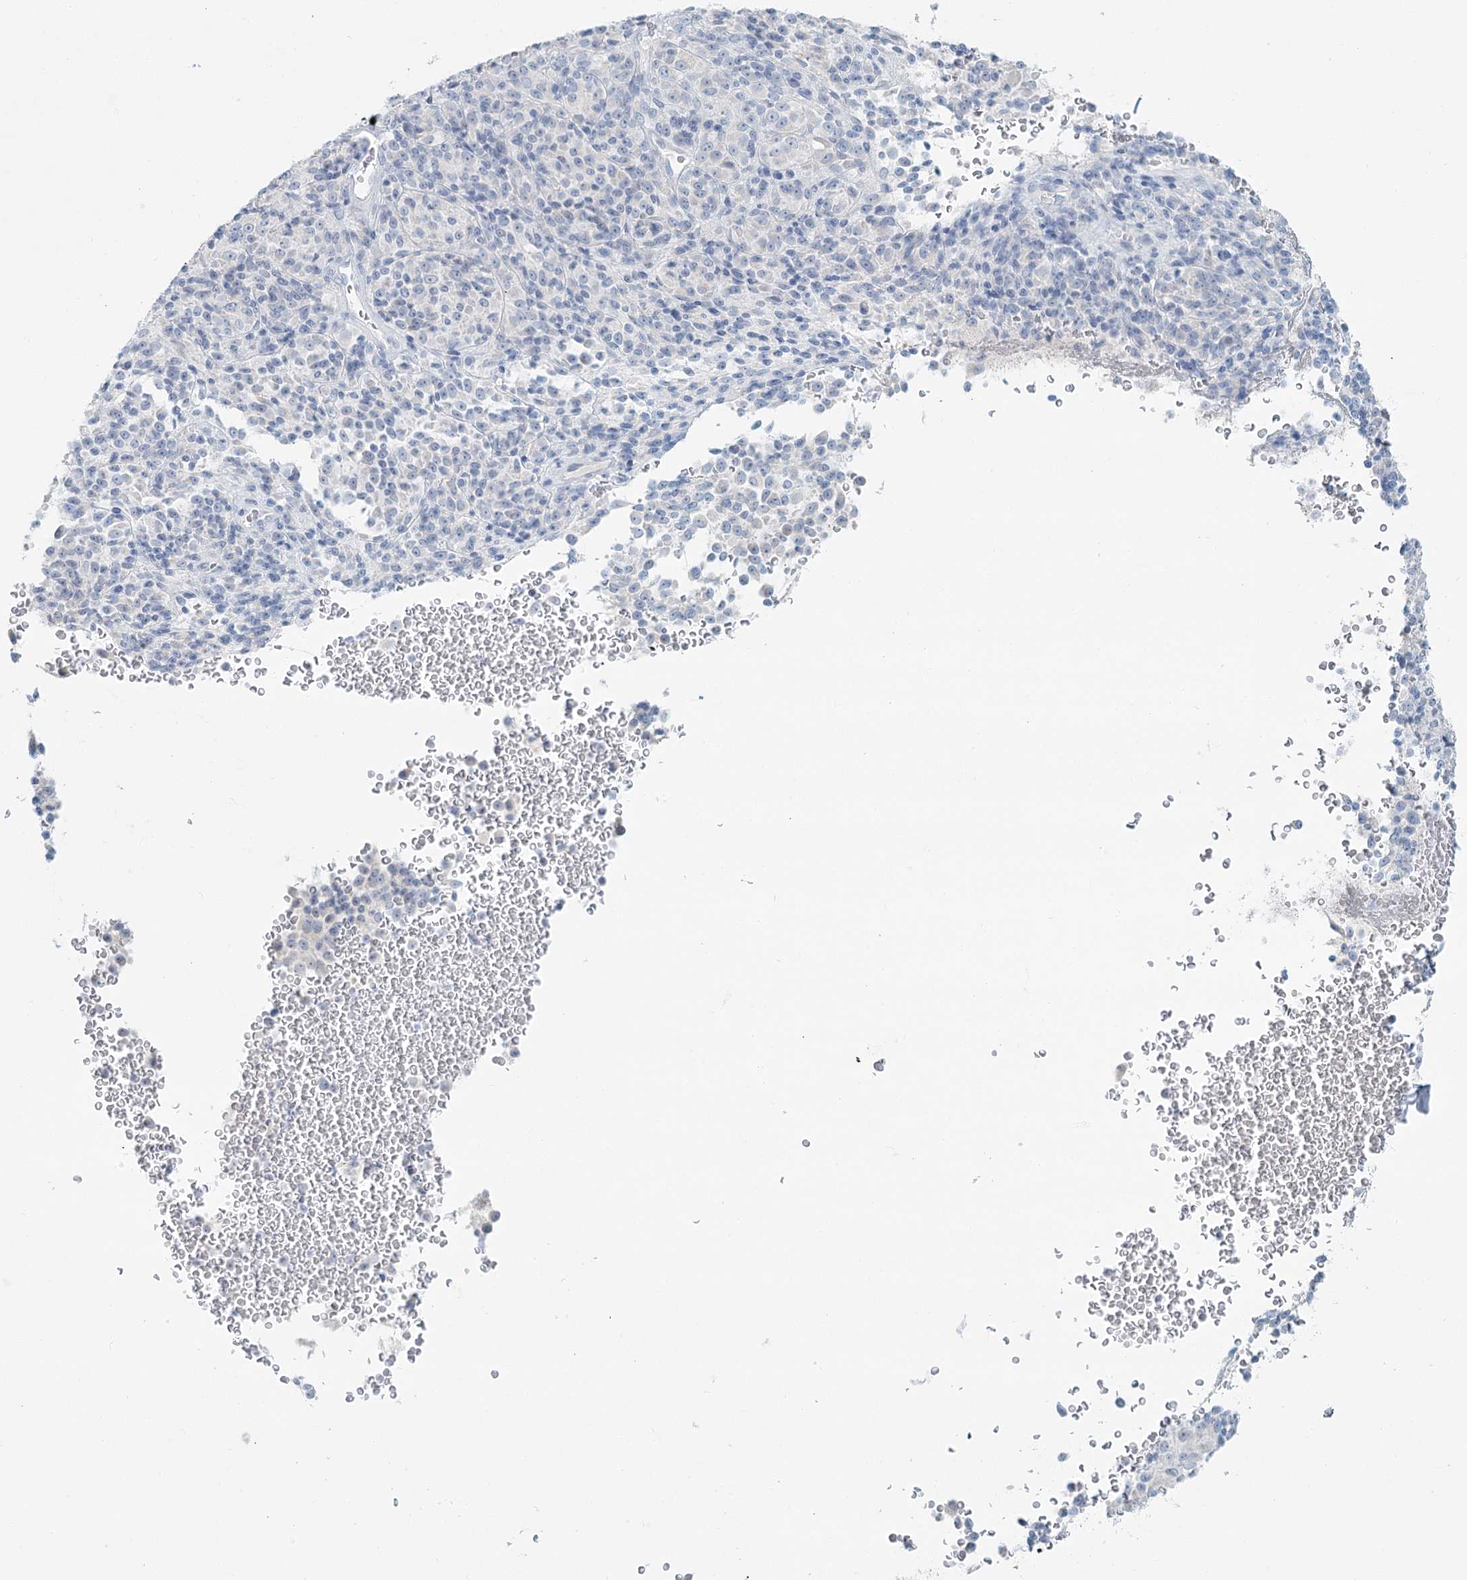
{"staining": {"intensity": "negative", "quantity": "none", "location": "none"}, "tissue": "melanoma", "cell_type": "Tumor cells", "image_type": "cancer", "snomed": [{"axis": "morphology", "description": "Malignant melanoma, Metastatic site"}, {"axis": "topography", "description": "Brain"}], "caption": "Melanoma was stained to show a protein in brown. There is no significant expression in tumor cells. (Brightfield microscopy of DAB (3,3'-diaminobenzidine) immunohistochemistry at high magnification).", "gene": "DMGDH", "patient": {"sex": "female", "age": 56}}